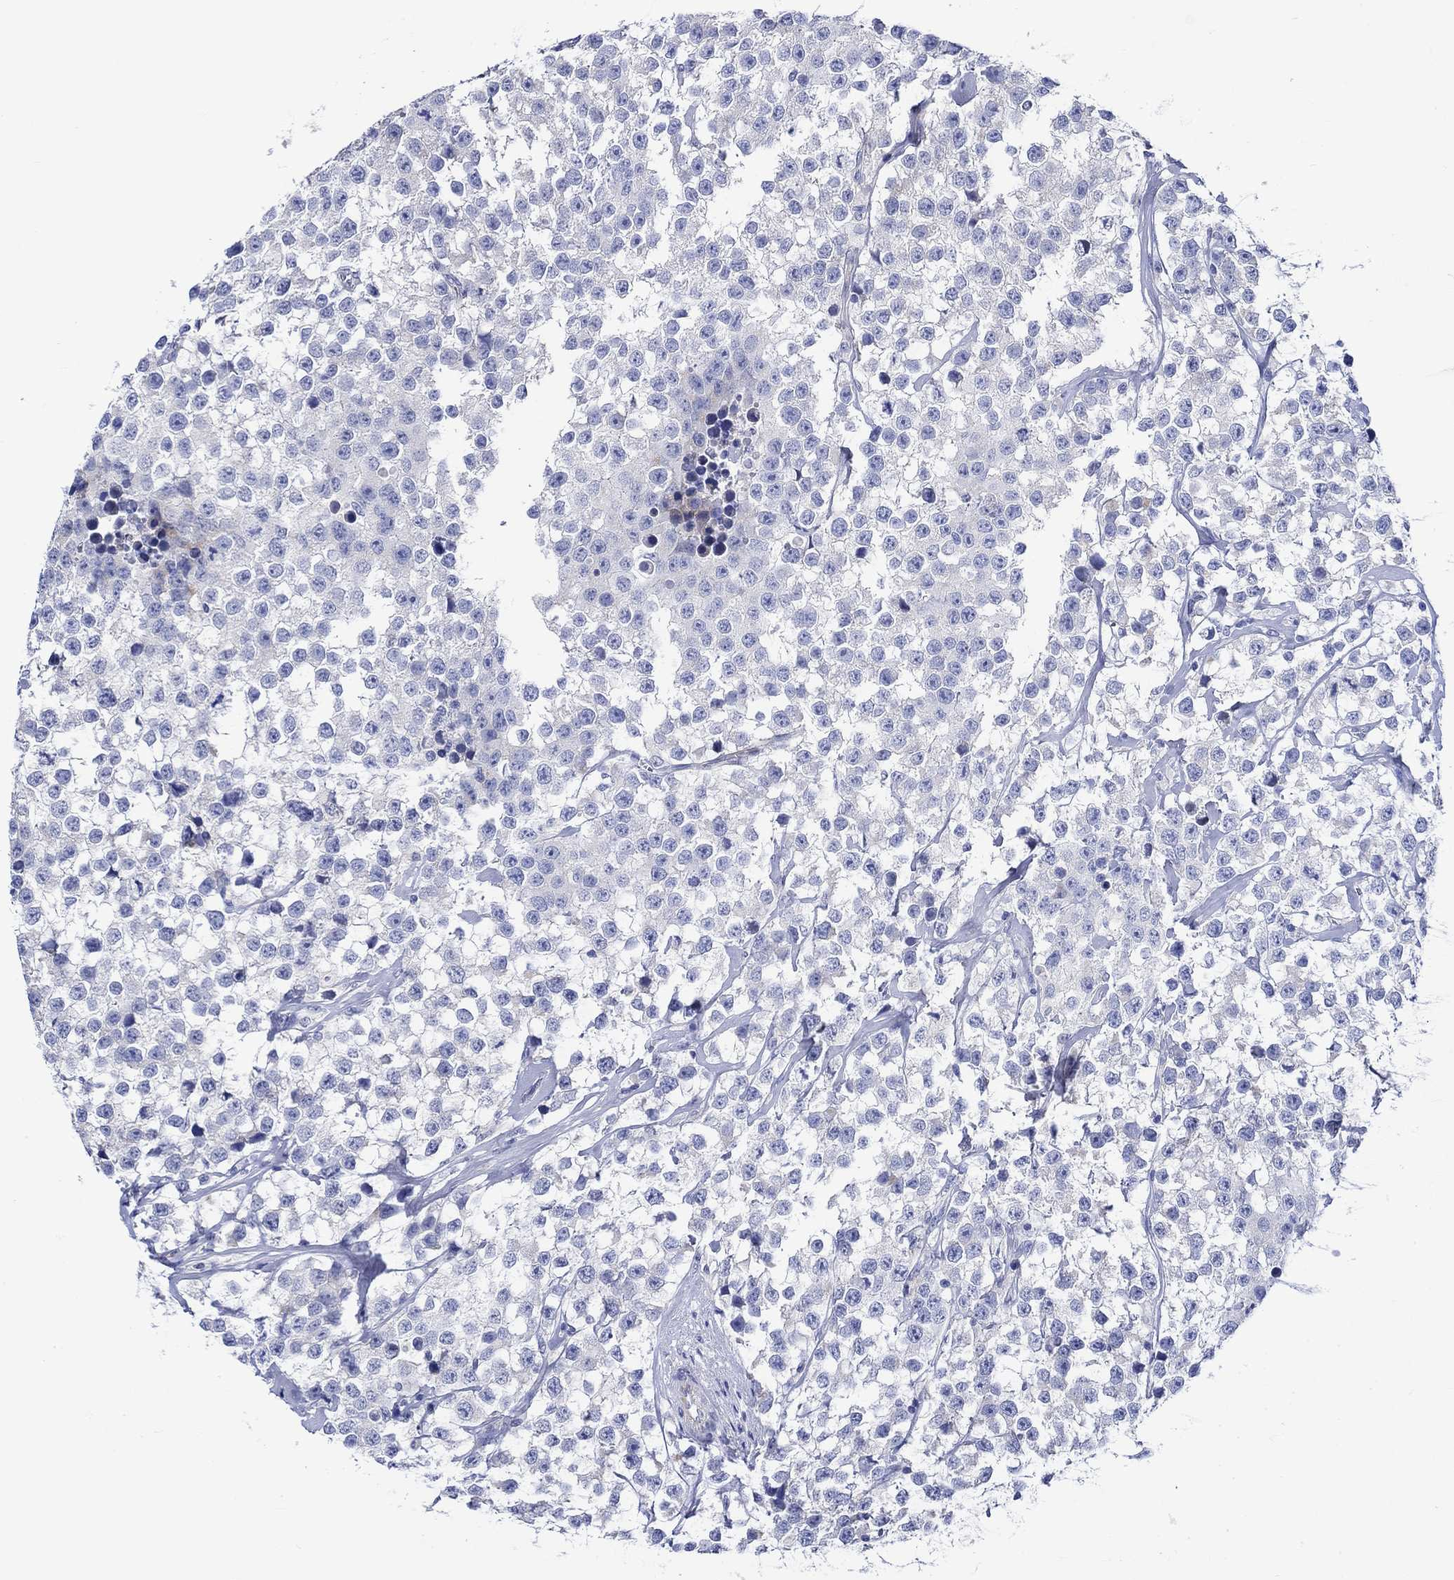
{"staining": {"intensity": "negative", "quantity": "none", "location": "none"}, "tissue": "testis cancer", "cell_type": "Tumor cells", "image_type": "cancer", "snomed": [{"axis": "morphology", "description": "Seminoma, NOS"}, {"axis": "topography", "description": "Testis"}], "caption": "IHC micrograph of testis cancer stained for a protein (brown), which shows no staining in tumor cells.", "gene": "NRIP3", "patient": {"sex": "male", "age": 59}}